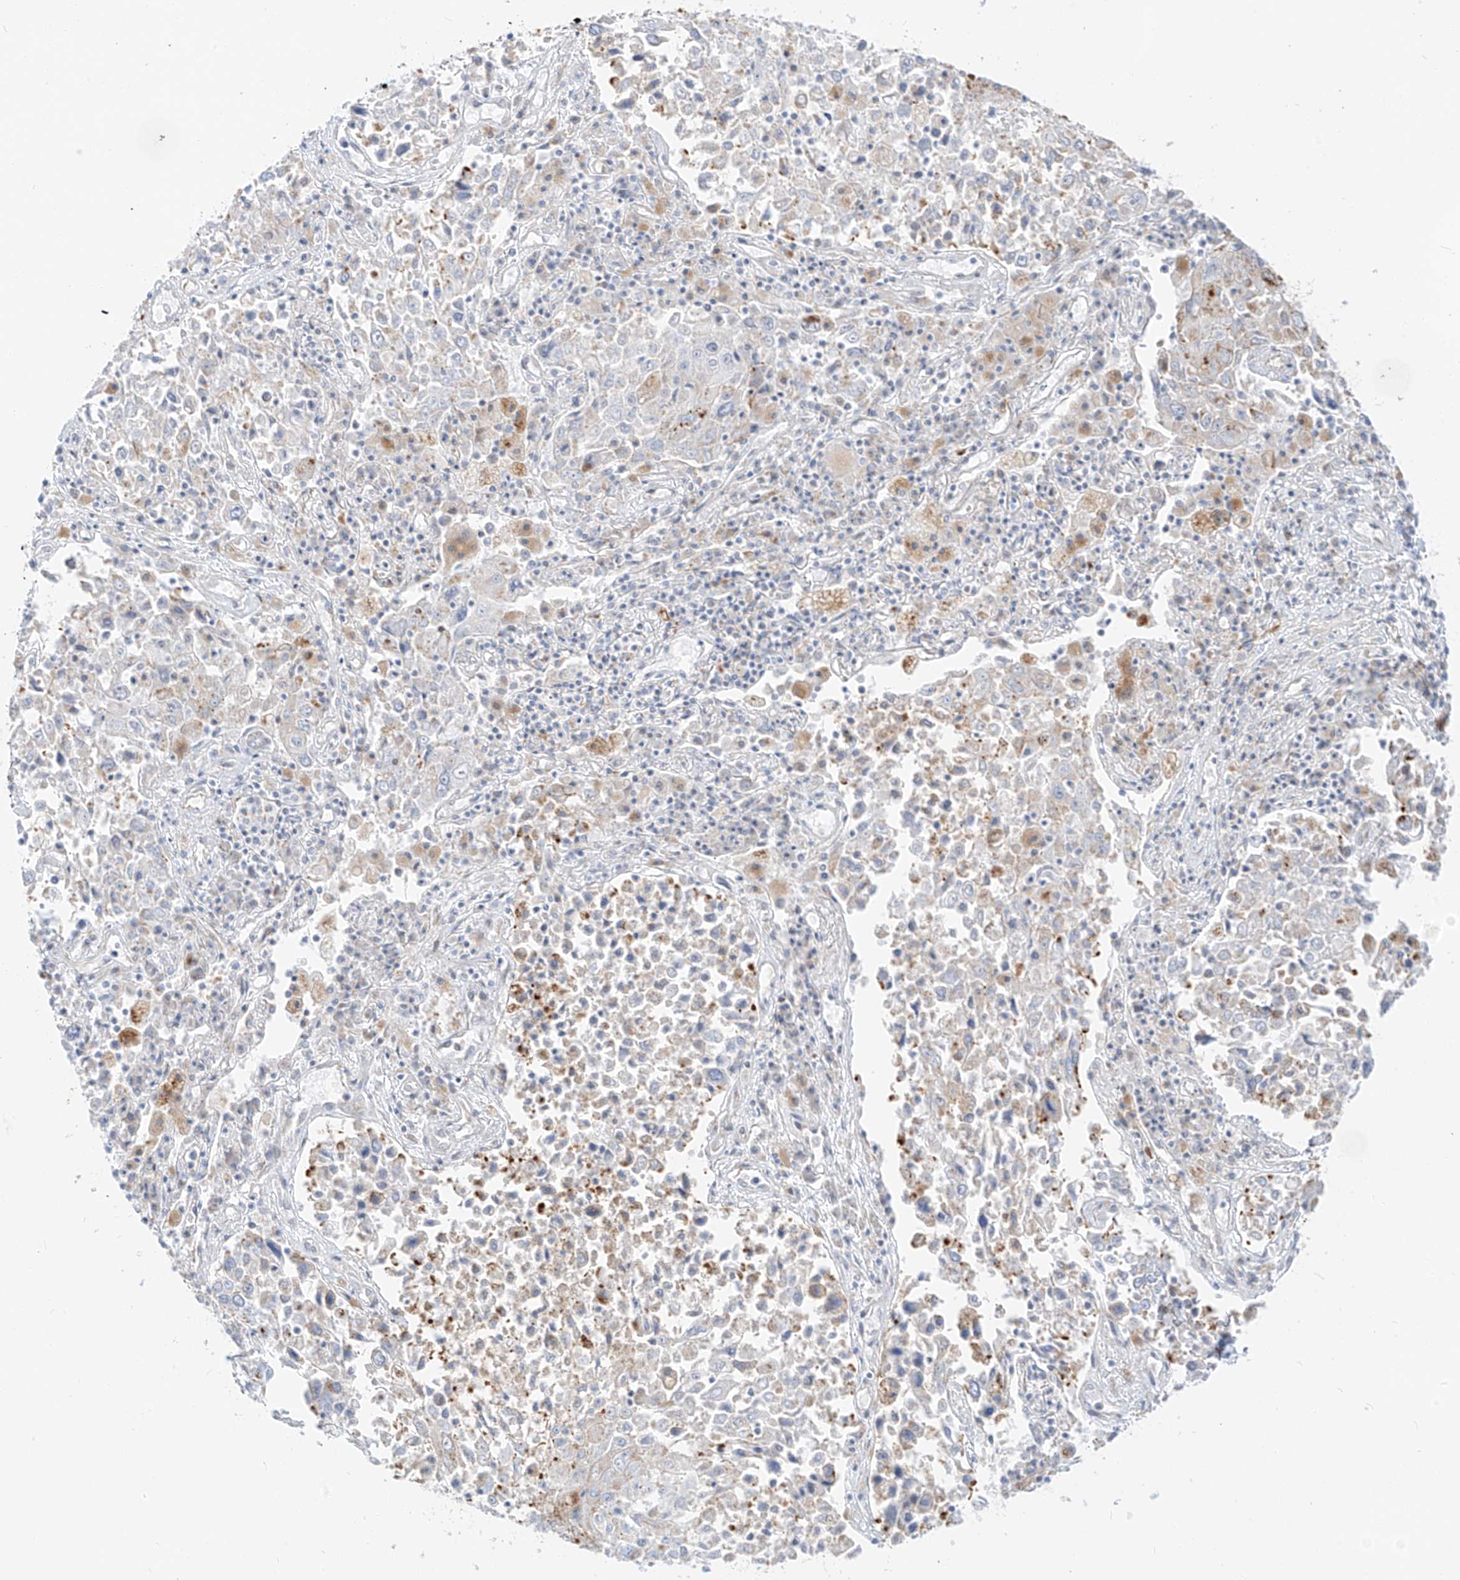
{"staining": {"intensity": "moderate", "quantity": "<25%", "location": "cytoplasmic/membranous"}, "tissue": "lung cancer", "cell_type": "Tumor cells", "image_type": "cancer", "snomed": [{"axis": "morphology", "description": "Squamous cell carcinoma, NOS"}, {"axis": "topography", "description": "Lung"}], "caption": "IHC staining of lung cancer (squamous cell carcinoma), which displays low levels of moderate cytoplasmic/membranous expression in about <25% of tumor cells indicating moderate cytoplasmic/membranous protein expression. The staining was performed using DAB (brown) for protein detection and nuclei were counterstained in hematoxylin (blue).", "gene": "SLC35F6", "patient": {"sex": "male", "age": 65}}